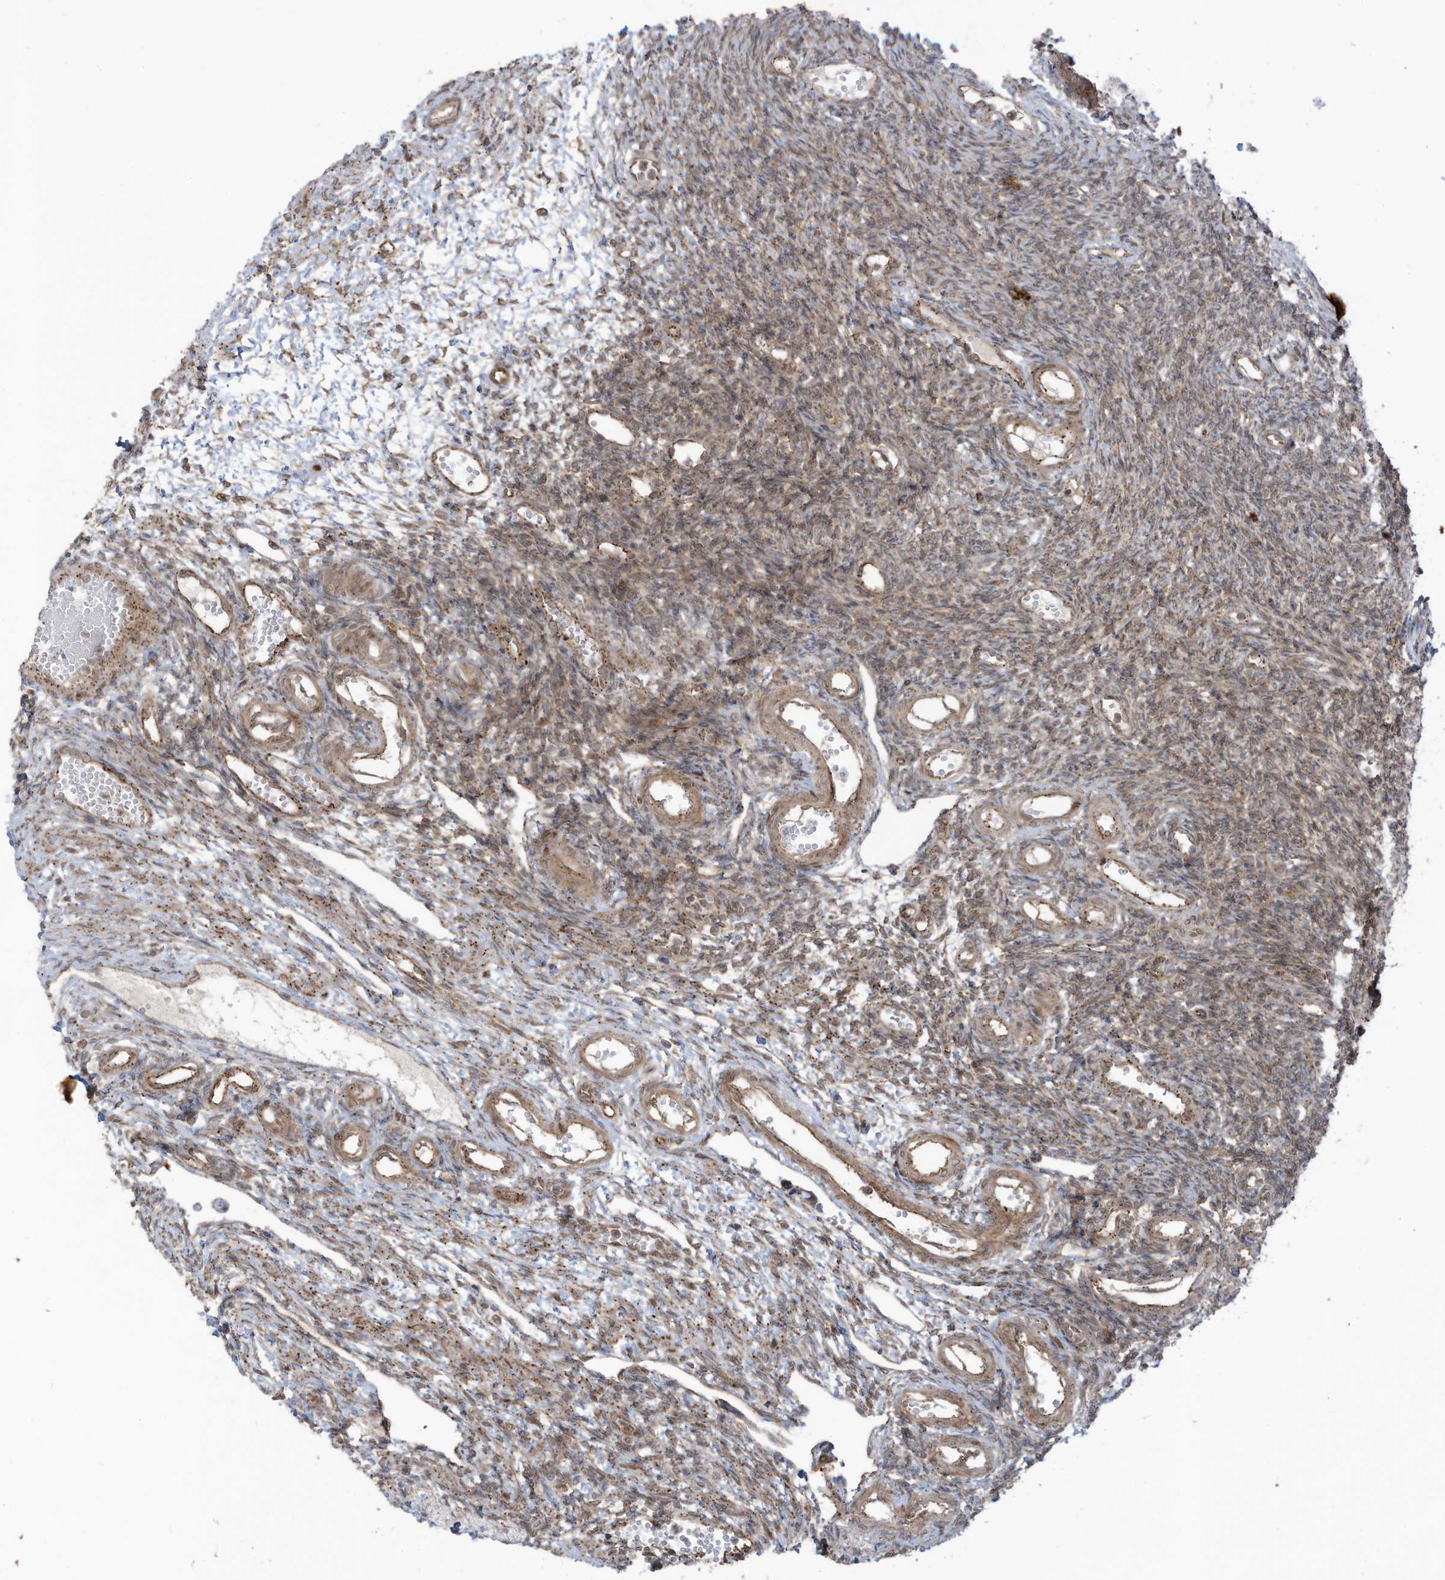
{"staining": {"intensity": "weak", "quantity": "25%-75%", "location": "cytoplasmic/membranous"}, "tissue": "ovary", "cell_type": "Ovarian stroma cells", "image_type": "normal", "snomed": [{"axis": "morphology", "description": "Normal tissue, NOS"}, {"axis": "morphology", "description": "Cyst, NOS"}, {"axis": "topography", "description": "Ovary"}], "caption": "Immunohistochemistry of benign ovary reveals low levels of weak cytoplasmic/membranous positivity in approximately 25%-75% of ovarian stroma cells.", "gene": "TRIM67", "patient": {"sex": "female", "age": 33}}